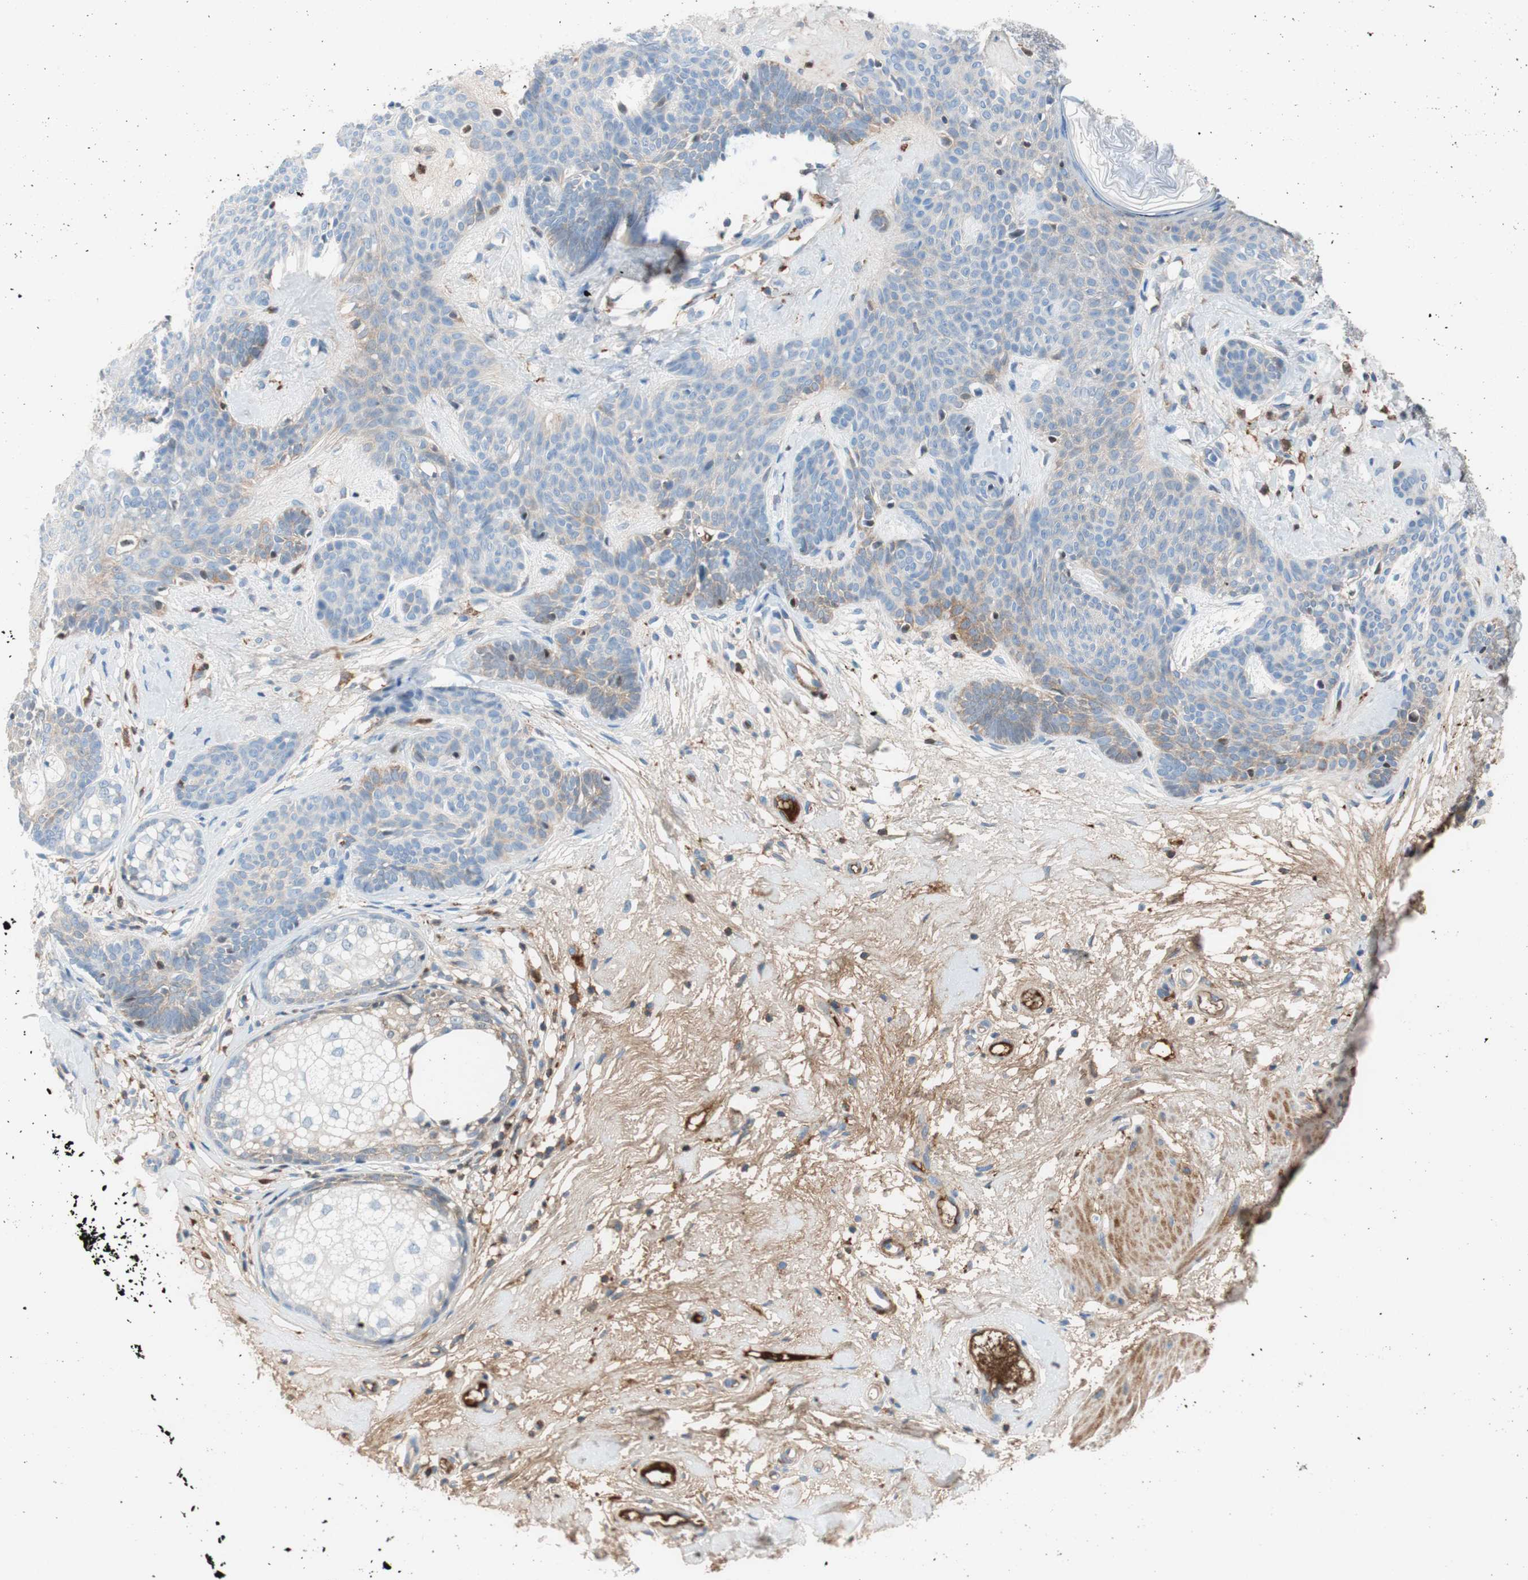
{"staining": {"intensity": "weak", "quantity": "<25%", "location": "cytoplasmic/membranous"}, "tissue": "skin cancer", "cell_type": "Tumor cells", "image_type": "cancer", "snomed": [{"axis": "morphology", "description": "Developmental malformation"}, {"axis": "morphology", "description": "Basal cell carcinoma"}, {"axis": "topography", "description": "Skin"}], "caption": "This micrograph is of skin cancer (basal cell carcinoma) stained with immunohistochemistry (IHC) to label a protein in brown with the nuclei are counter-stained blue. There is no positivity in tumor cells.", "gene": "RBP4", "patient": {"sex": "female", "age": 62}}